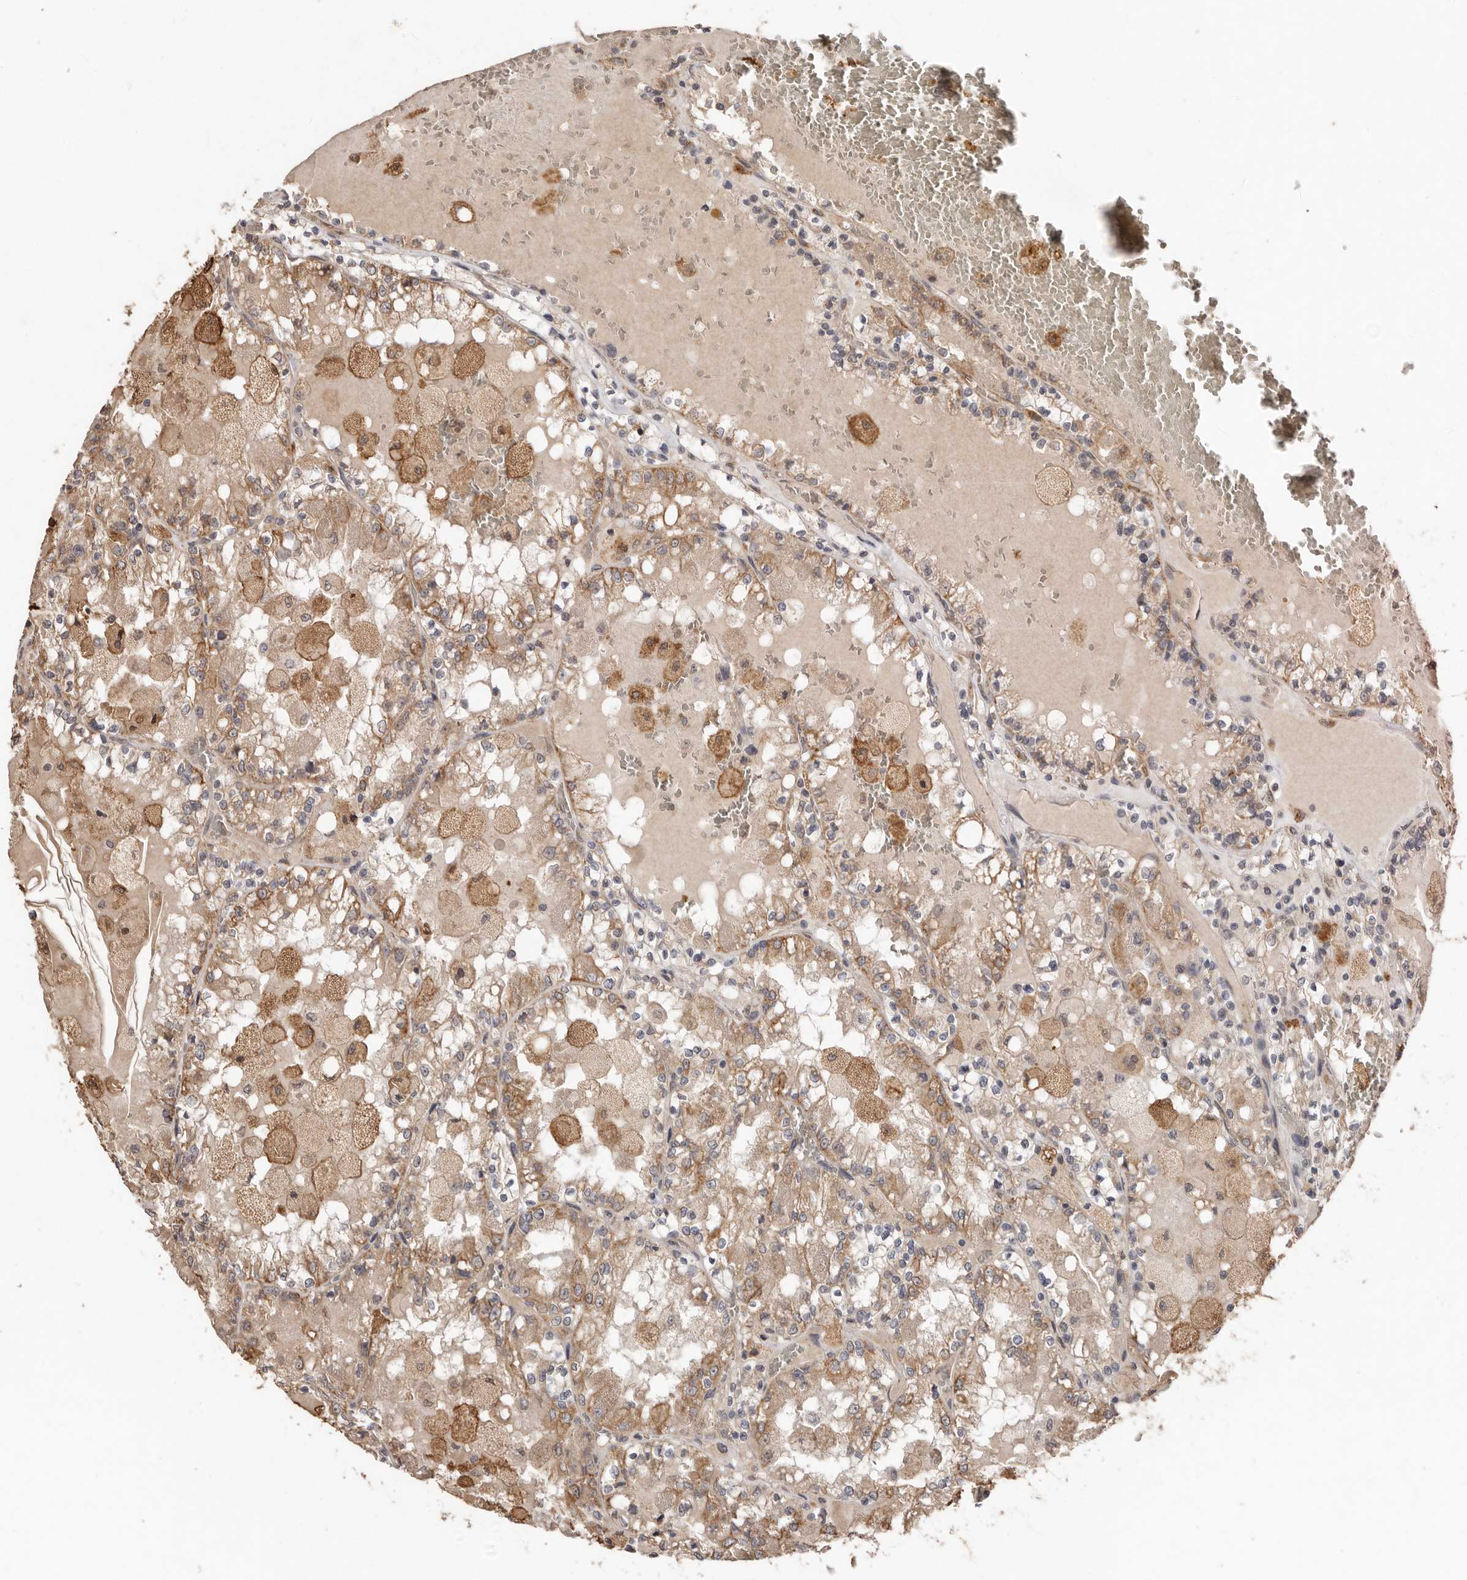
{"staining": {"intensity": "moderate", "quantity": ">75%", "location": "cytoplasmic/membranous"}, "tissue": "renal cancer", "cell_type": "Tumor cells", "image_type": "cancer", "snomed": [{"axis": "morphology", "description": "Adenocarcinoma, NOS"}, {"axis": "topography", "description": "Kidney"}], "caption": "The immunohistochemical stain labels moderate cytoplasmic/membranous expression in tumor cells of renal adenocarcinoma tissue.", "gene": "RSPO2", "patient": {"sex": "female", "age": 56}}